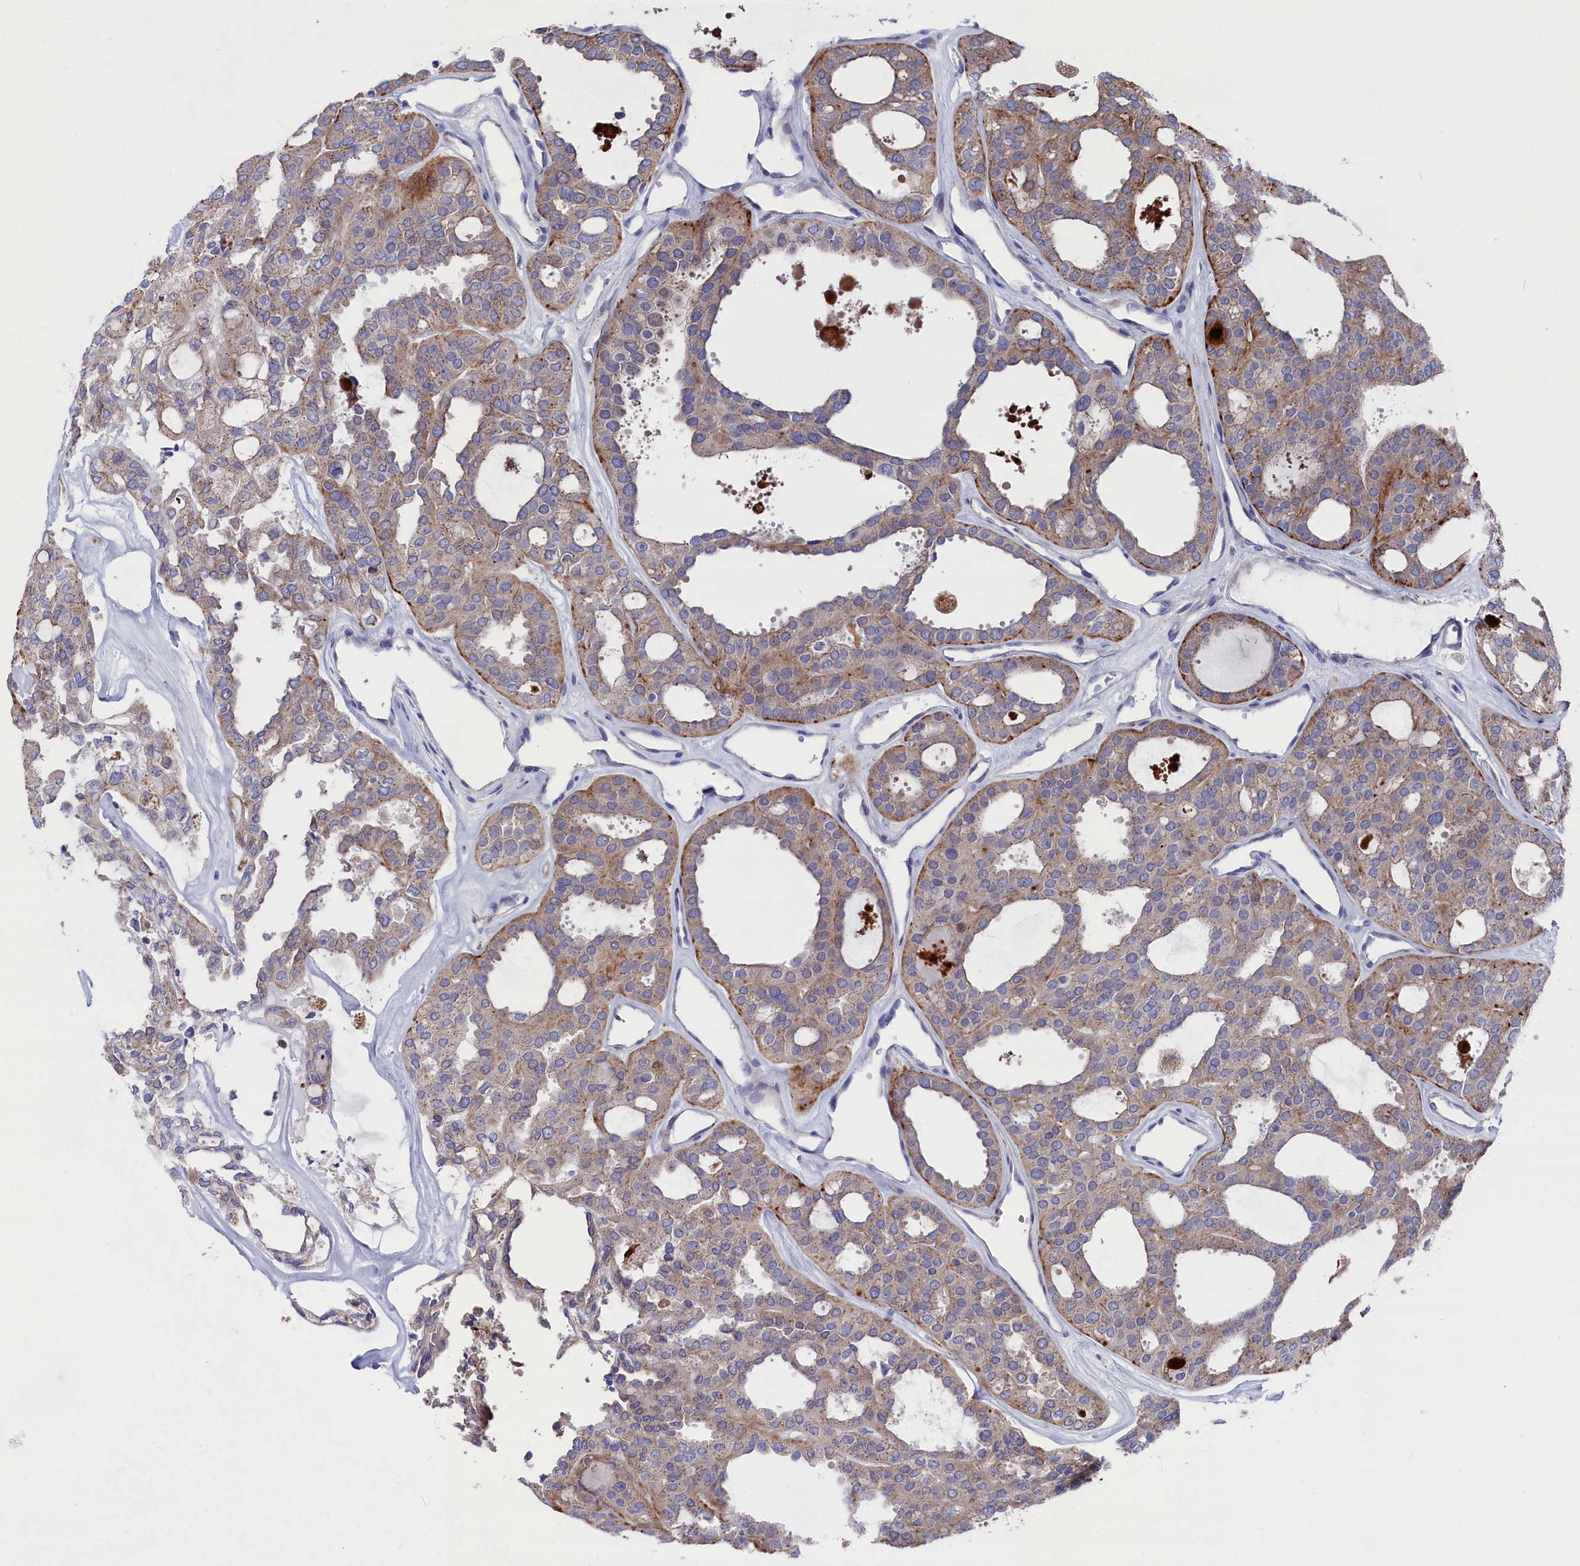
{"staining": {"intensity": "moderate", "quantity": ">75%", "location": "cytoplasmic/membranous"}, "tissue": "thyroid cancer", "cell_type": "Tumor cells", "image_type": "cancer", "snomed": [{"axis": "morphology", "description": "Follicular adenoma carcinoma, NOS"}, {"axis": "topography", "description": "Thyroid gland"}], "caption": "A high-resolution photomicrograph shows IHC staining of thyroid cancer (follicular adenoma carcinoma), which demonstrates moderate cytoplasmic/membranous staining in approximately >75% of tumor cells. (Brightfield microscopy of DAB IHC at high magnification).", "gene": "NUDT7", "patient": {"sex": "male", "age": 75}}